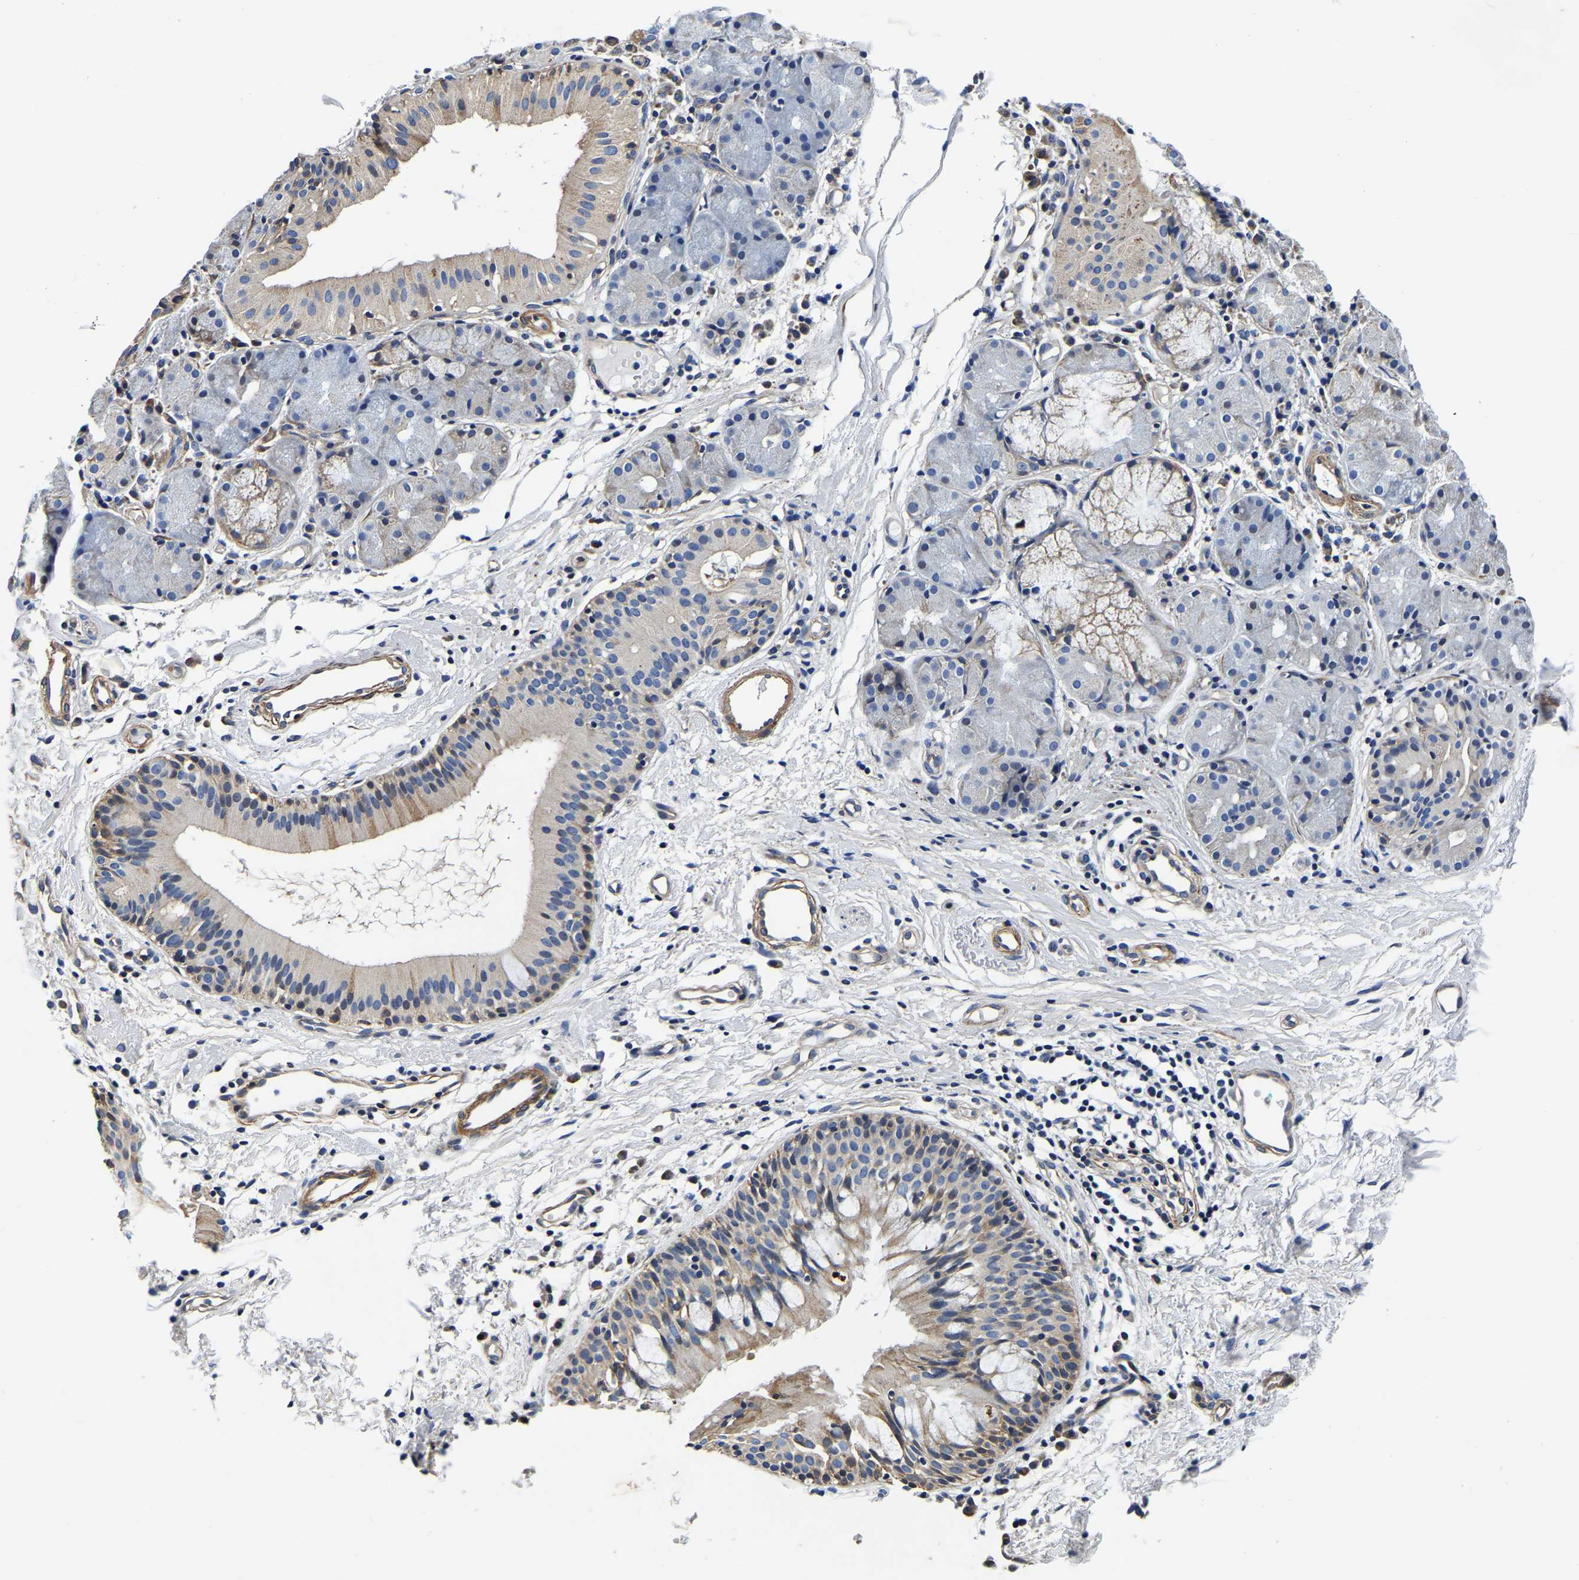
{"staining": {"intensity": "moderate", "quantity": ">75%", "location": "cytoplasmic/membranous"}, "tissue": "nasopharynx", "cell_type": "Respiratory epithelial cells", "image_type": "normal", "snomed": [{"axis": "morphology", "description": "Normal tissue, NOS"}, {"axis": "morphology", "description": "Basal cell carcinoma"}, {"axis": "topography", "description": "Cartilage tissue"}, {"axis": "topography", "description": "Nasopharynx"}, {"axis": "topography", "description": "Oral tissue"}], "caption": "Moderate cytoplasmic/membranous positivity is appreciated in about >75% of respiratory epithelial cells in normal nasopharynx. (DAB = brown stain, brightfield microscopy at high magnification).", "gene": "KCTD17", "patient": {"sex": "female", "age": 77}}